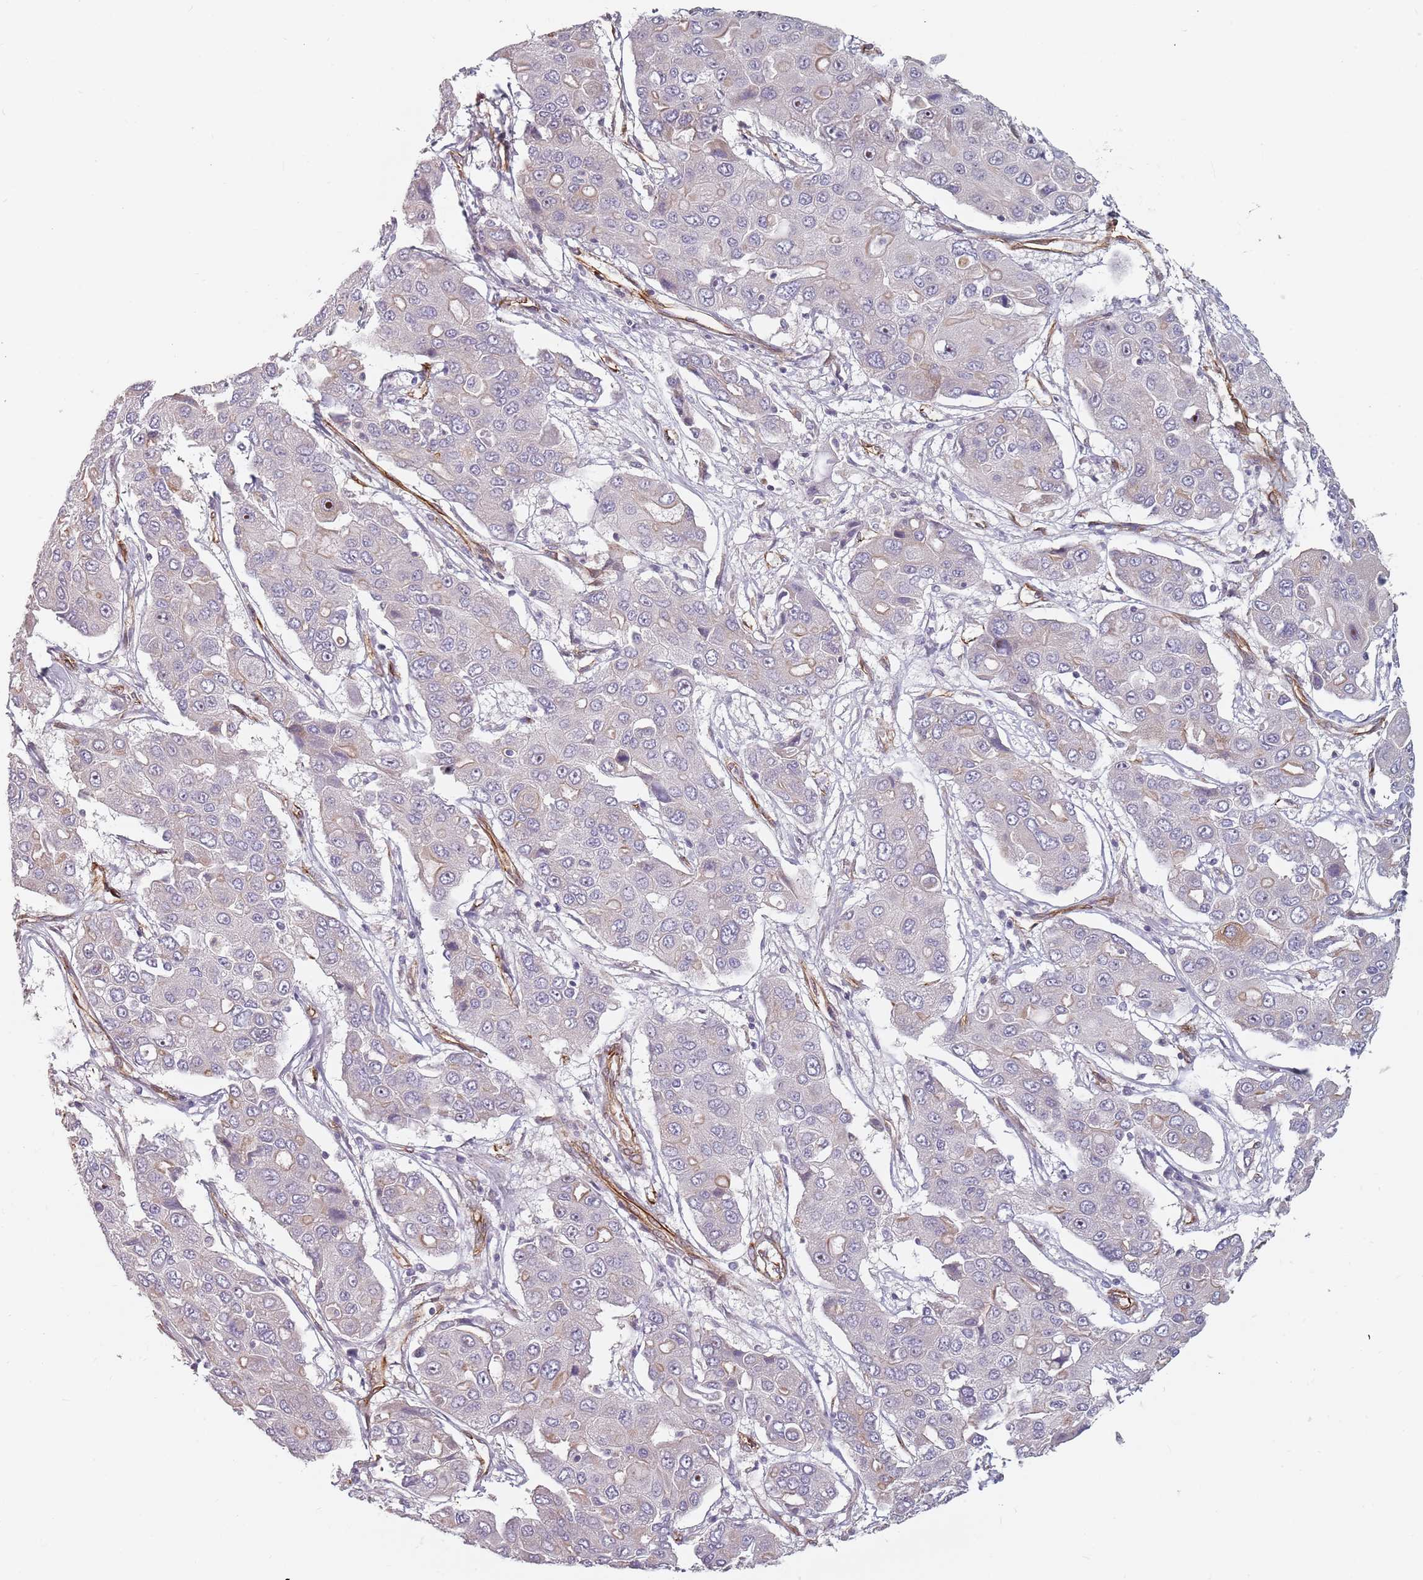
{"staining": {"intensity": "negative", "quantity": "none", "location": "none"}, "tissue": "liver cancer", "cell_type": "Tumor cells", "image_type": "cancer", "snomed": [{"axis": "morphology", "description": "Cholangiocarcinoma"}, {"axis": "topography", "description": "Liver"}], "caption": "High power microscopy image of an IHC photomicrograph of liver cancer (cholangiocarcinoma), revealing no significant expression in tumor cells.", "gene": "GAS2L3", "patient": {"sex": "male", "age": 67}}